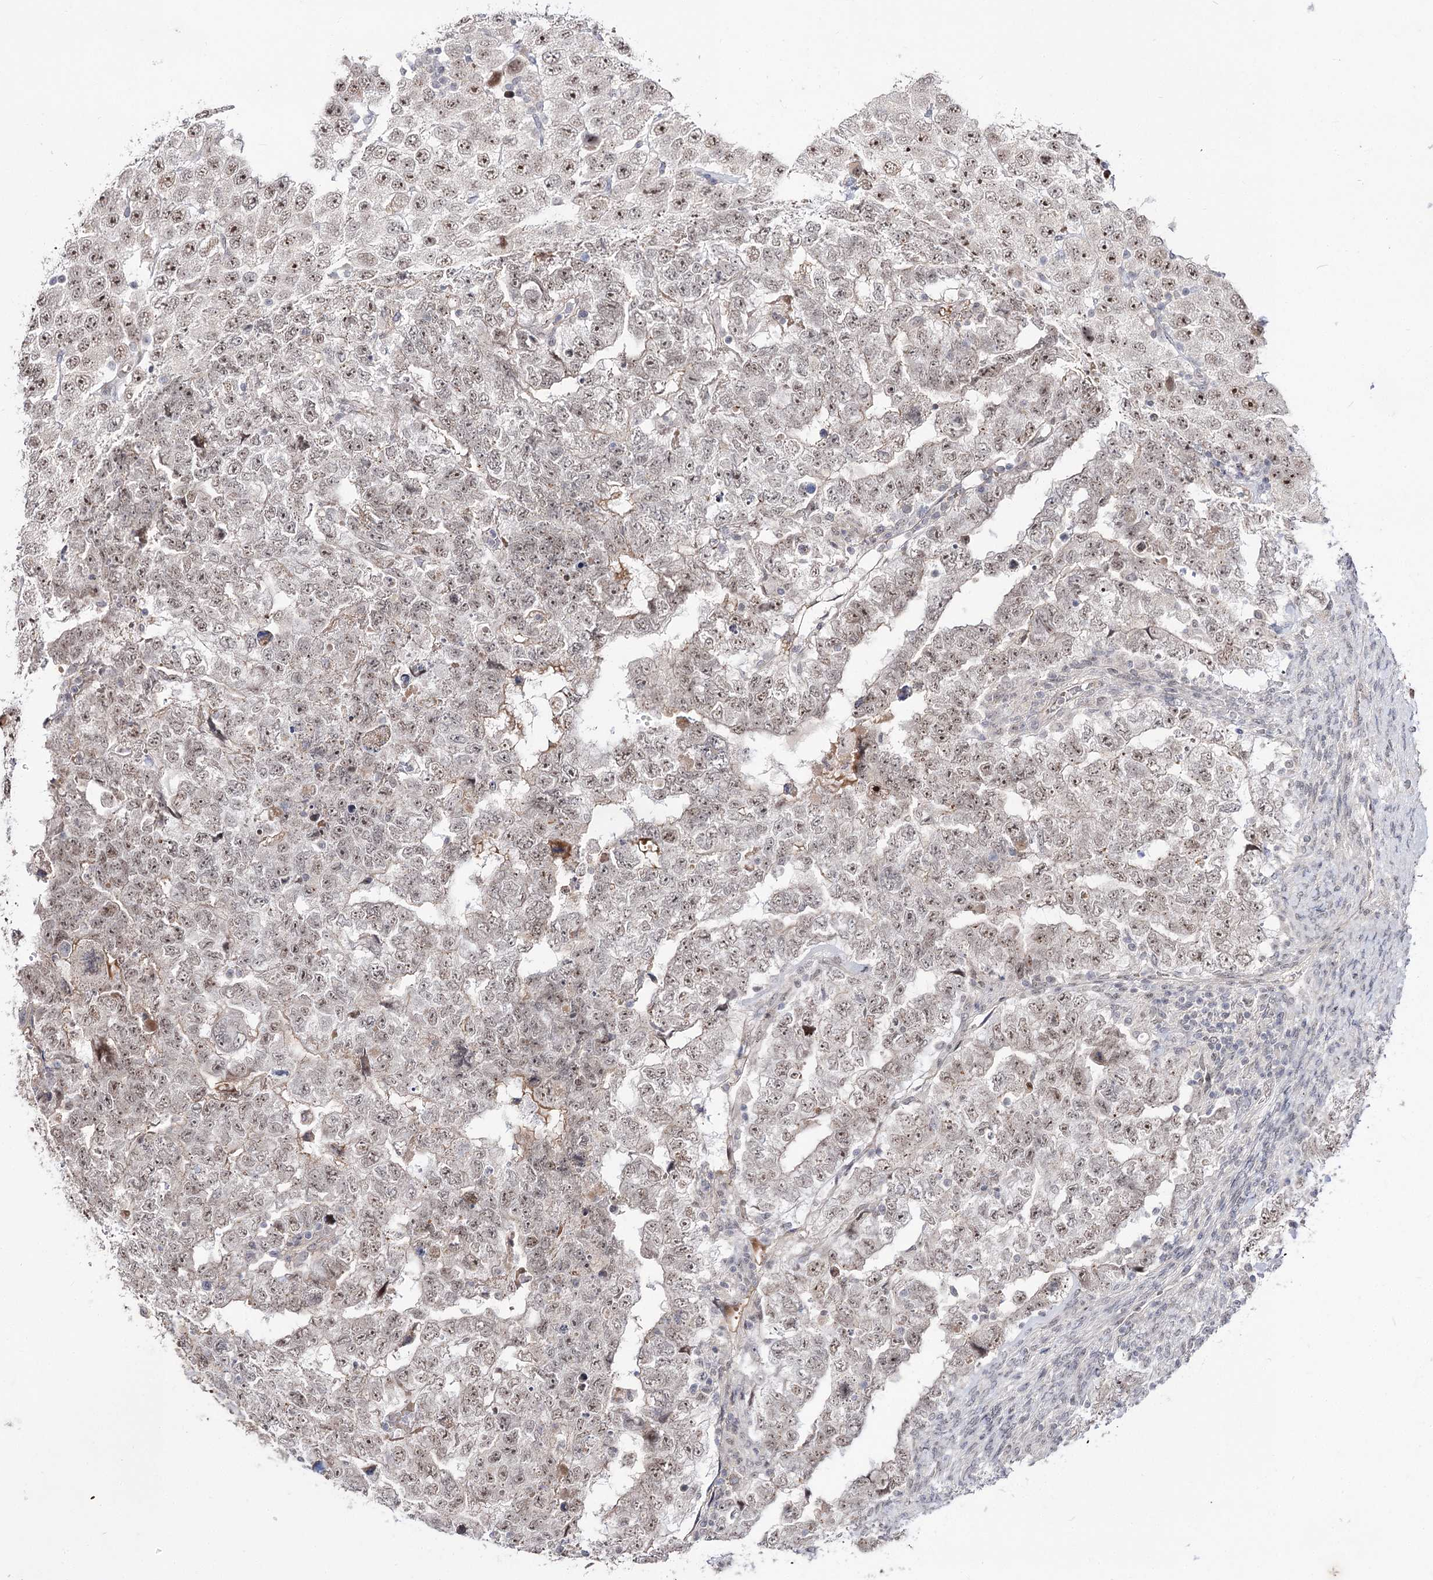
{"staining": {"intensity": "weak", "quantity": "25%-75%", "location": "nuclear"}, "tissue": "testis cancer", "cell_type": "Tumor cells", "image_type": "cancer", "snomed": [{"axis": "morphology", "description": "Carcinoma, Embryonal, NOS"}, {"axis": "topography", "description": "Testis"}], "caption": "Testis cancer was stained to show a protein in brown. There is low levels of weak nuclear staining in about 25%-75% of tumor cells.", "gene": "RRP9", "patient": {"sex": "male", "age": 36}}